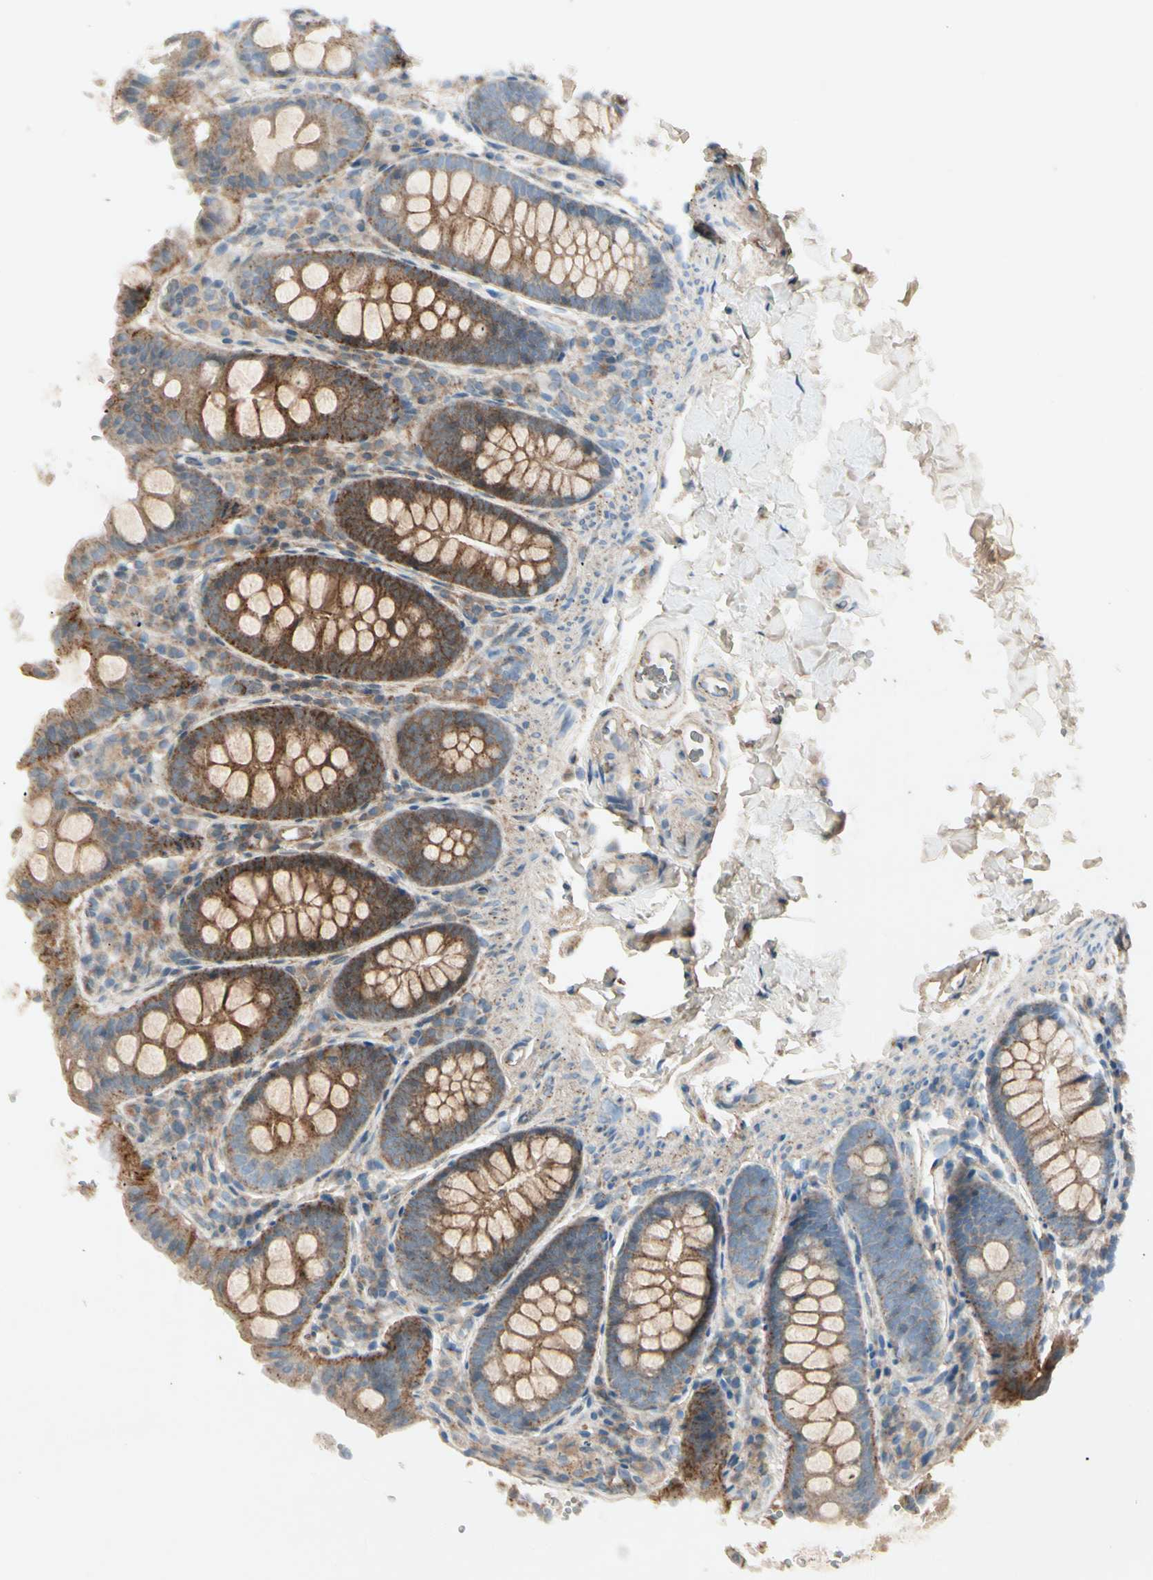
{"staining": {"intensity": "negative", "quantity": "none", "location": "none"}, "tissue": "colon", "cell_type": "Endothelial cells", "image_type": "normal", "snomed": [{"axis": "morphology", "description": "Normal tissue, NOS"}, {"axis": "topography", "description": "Colon"}], "caption": "Colon stained for a protein using immunohistochemistry exhibits no positivity endothelial cells.", "gene": "FLOT1", "patient": {"sex": "female", "age": 61}}